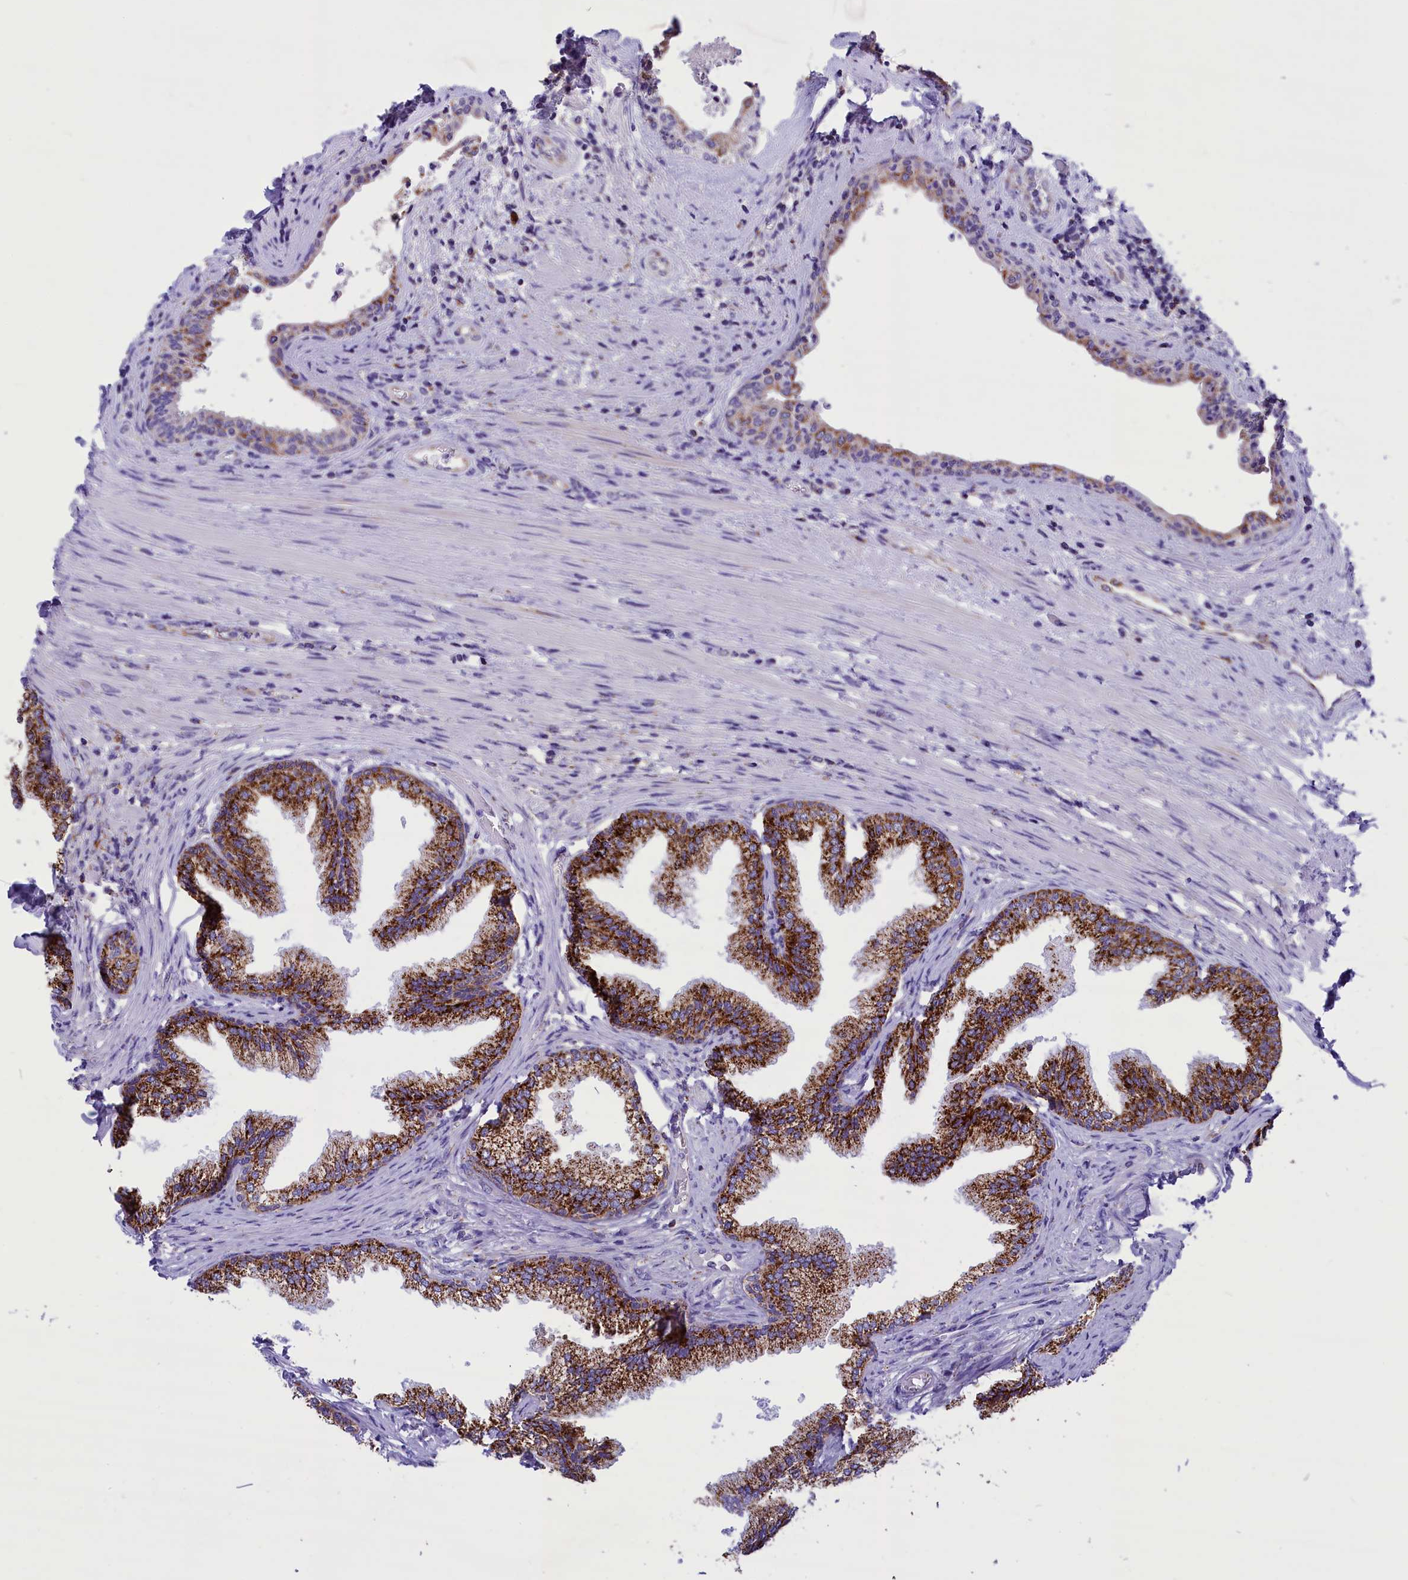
{"staining": {"intensity": "strong", "quantity": ">75%", "location": "cytoplasmic/membranous"}, "tissue": "prostate", "cell_type": "Glandular cells", "image_type": "normal", "snomed": [{"axis": "morphology", "description": "Normal tissue, NOS"}, {"axis": "topography", "description": "Prostate"}], "caption": "IHC micrograph of normal prostate: human prostate stained using IHC demonstrates high levels of strong protein expression localized specifically in the cytoplasmic/membranous of glandular cells, appearing as a cytoplasmic/membranous brown color.", "gene": "ABAT", "patient": {"sex": "male", "age": 76}}